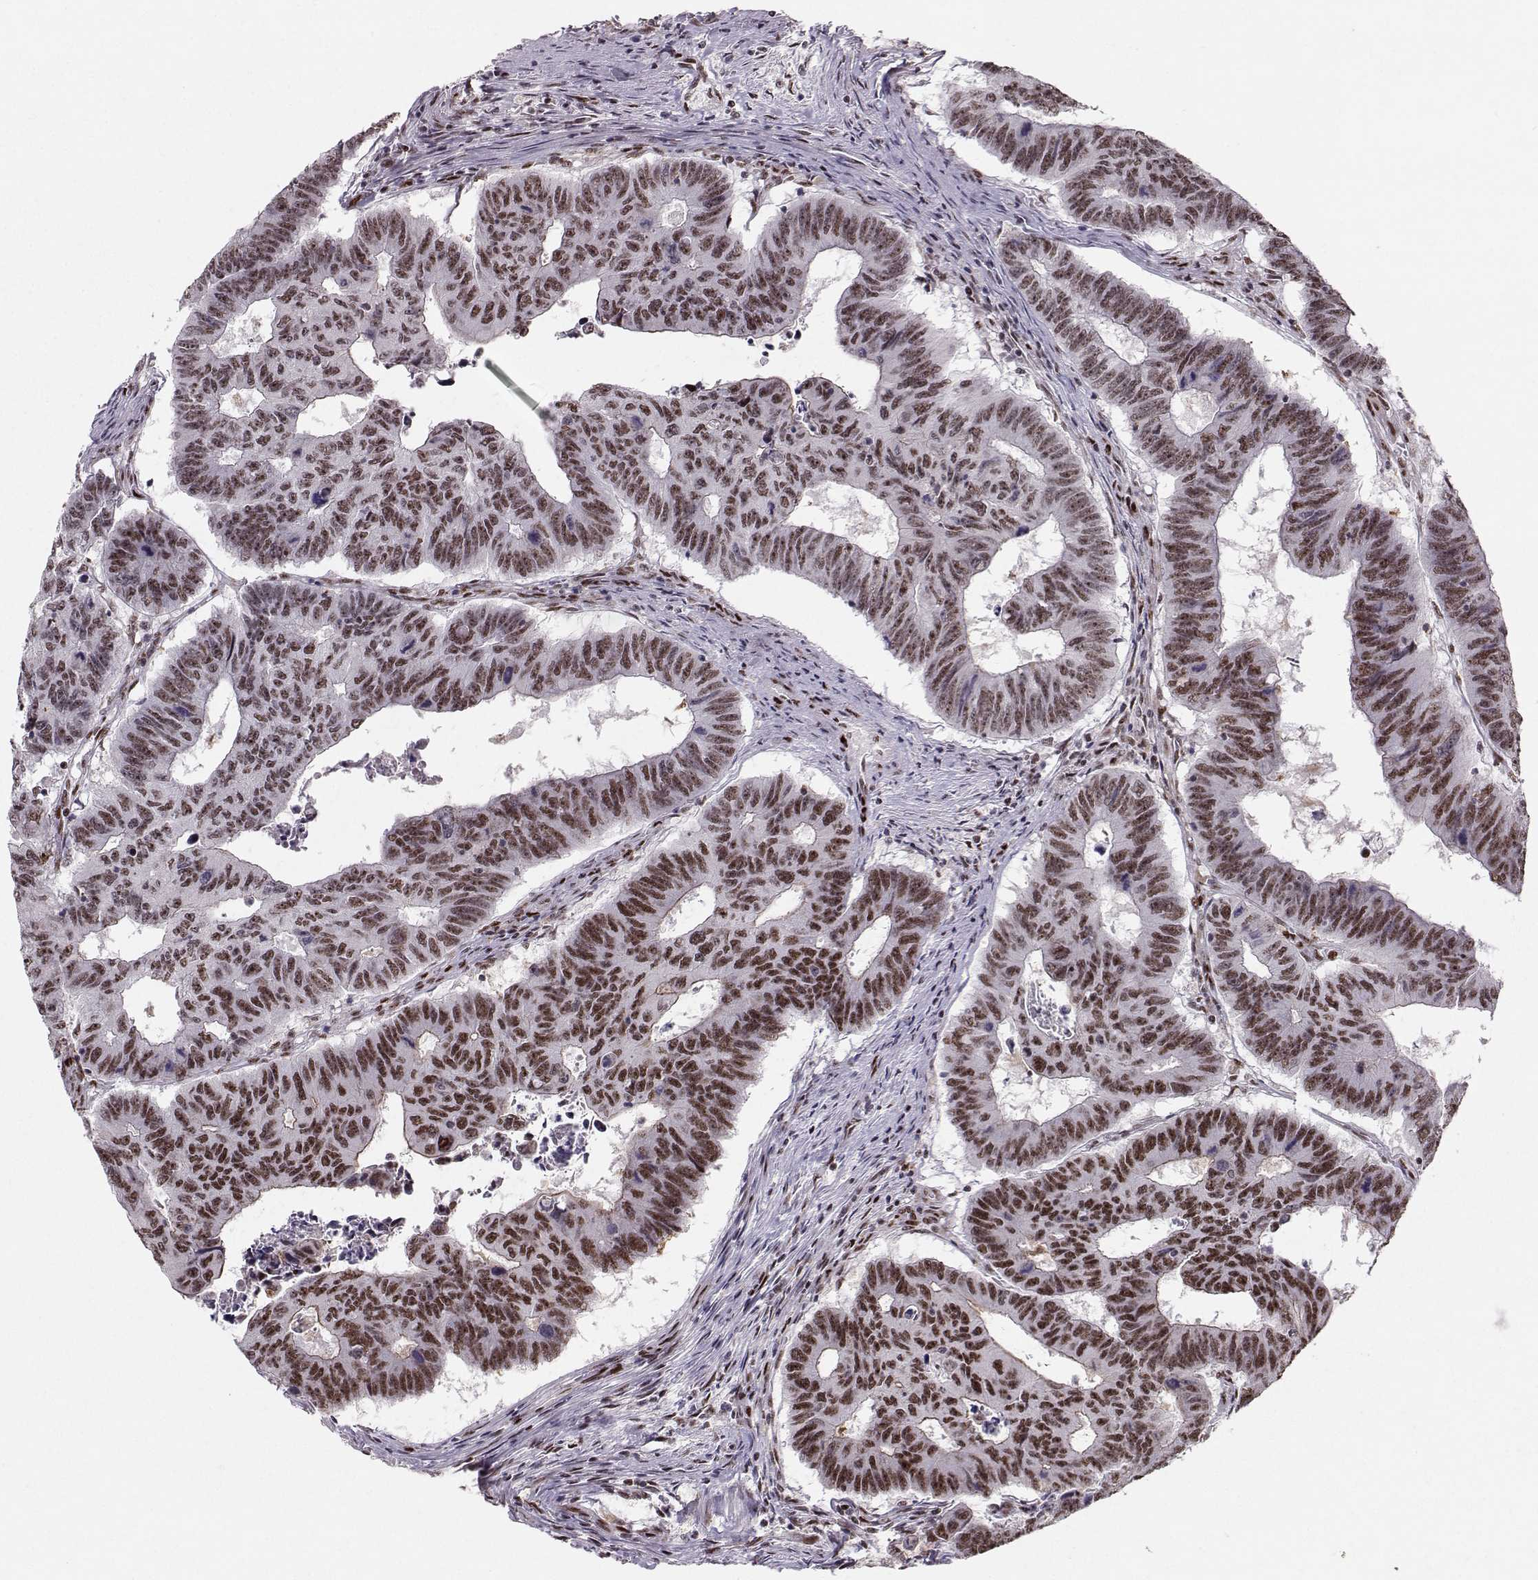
{"staining": {"intensity": "strong", "quantity": ">75%", "location": "nuclear"}, "tissue": "colorectal cancer", "cell_type": "Tumor cells", "image_type": "cancer", "snomed": [{"axis": "morphology", "description": "Adenocarcinoma, NOS"}, {"axis": "topography", "description": "Appendix"}, {"axis": "topography", "description": "Colon"}, {"axis": "topography", "description": "Cecum"}, {"axis": "topography", "description": "Colon asc"}], "caption": "High-magnification brightfield microscopy of colorectal adenocarcinoma stained with DAB (3,3'-diaminobenzidine) (brown) and counterstained with hematoxylin (blue). tumor cells exhibit strong nuclear positivity is identified in approximately>75% of cells. (DAB (3,3'-diaminobenzidine) IHC, brown staining for protein, blue staining for nuclei).", "gene": "SNAPC2", "patient": {"sex": "female", "age": 85}}